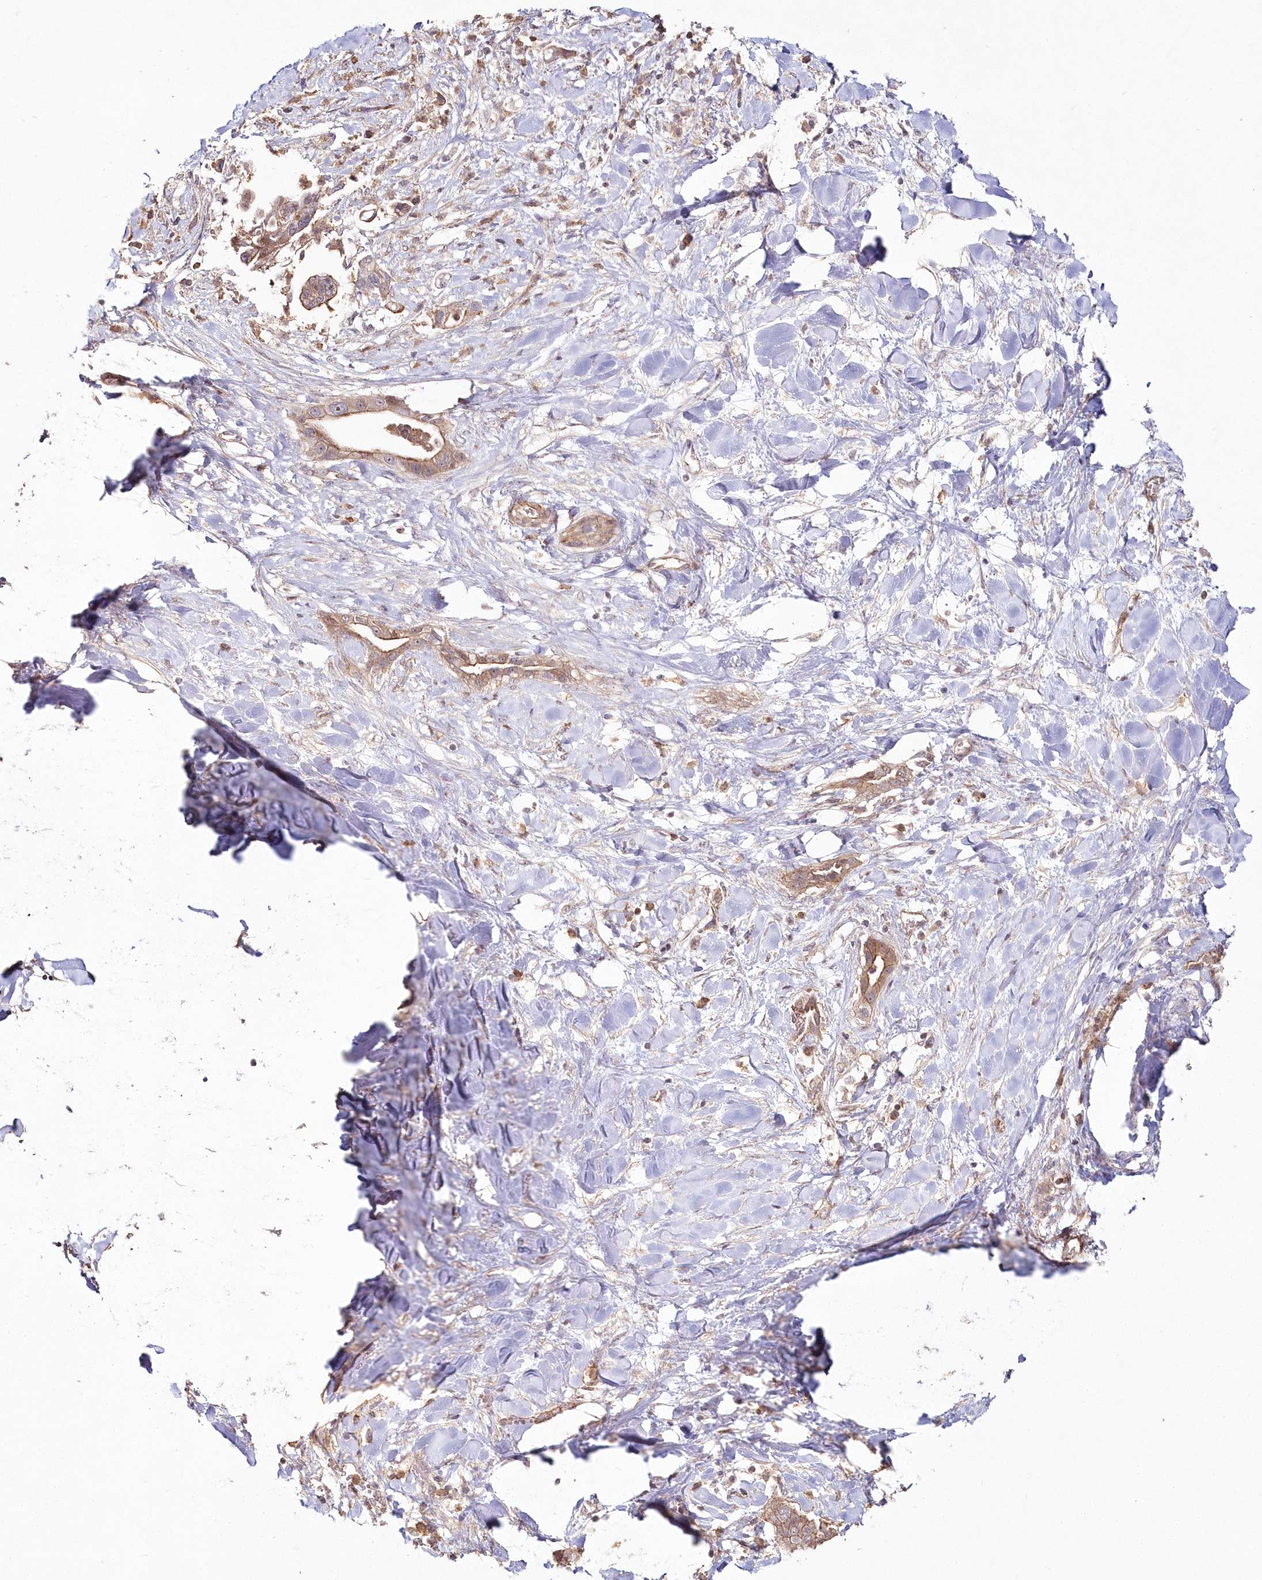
{"staining": {"intensity": "moderate", "quantity": ">75%", "location": "cytoplasmic/membranous"}, "tissue": "liver cancer", "cell_type": "Tumor cells", "image_type": "cancer", "snomed": [{"axis": "morphology", "description": "Cholangiocarcinoma"}, {"axis": "topography", "description": "Liver"}], "caption": "Moderate cytoplasmic/membranous expression for a protein is seen in approximately >75% of tumor cells of liver cancer (cholangiocarcinoma) using IHC.", "gene": "HYCC2", "patient": {"sex": "female", "age": 54}}